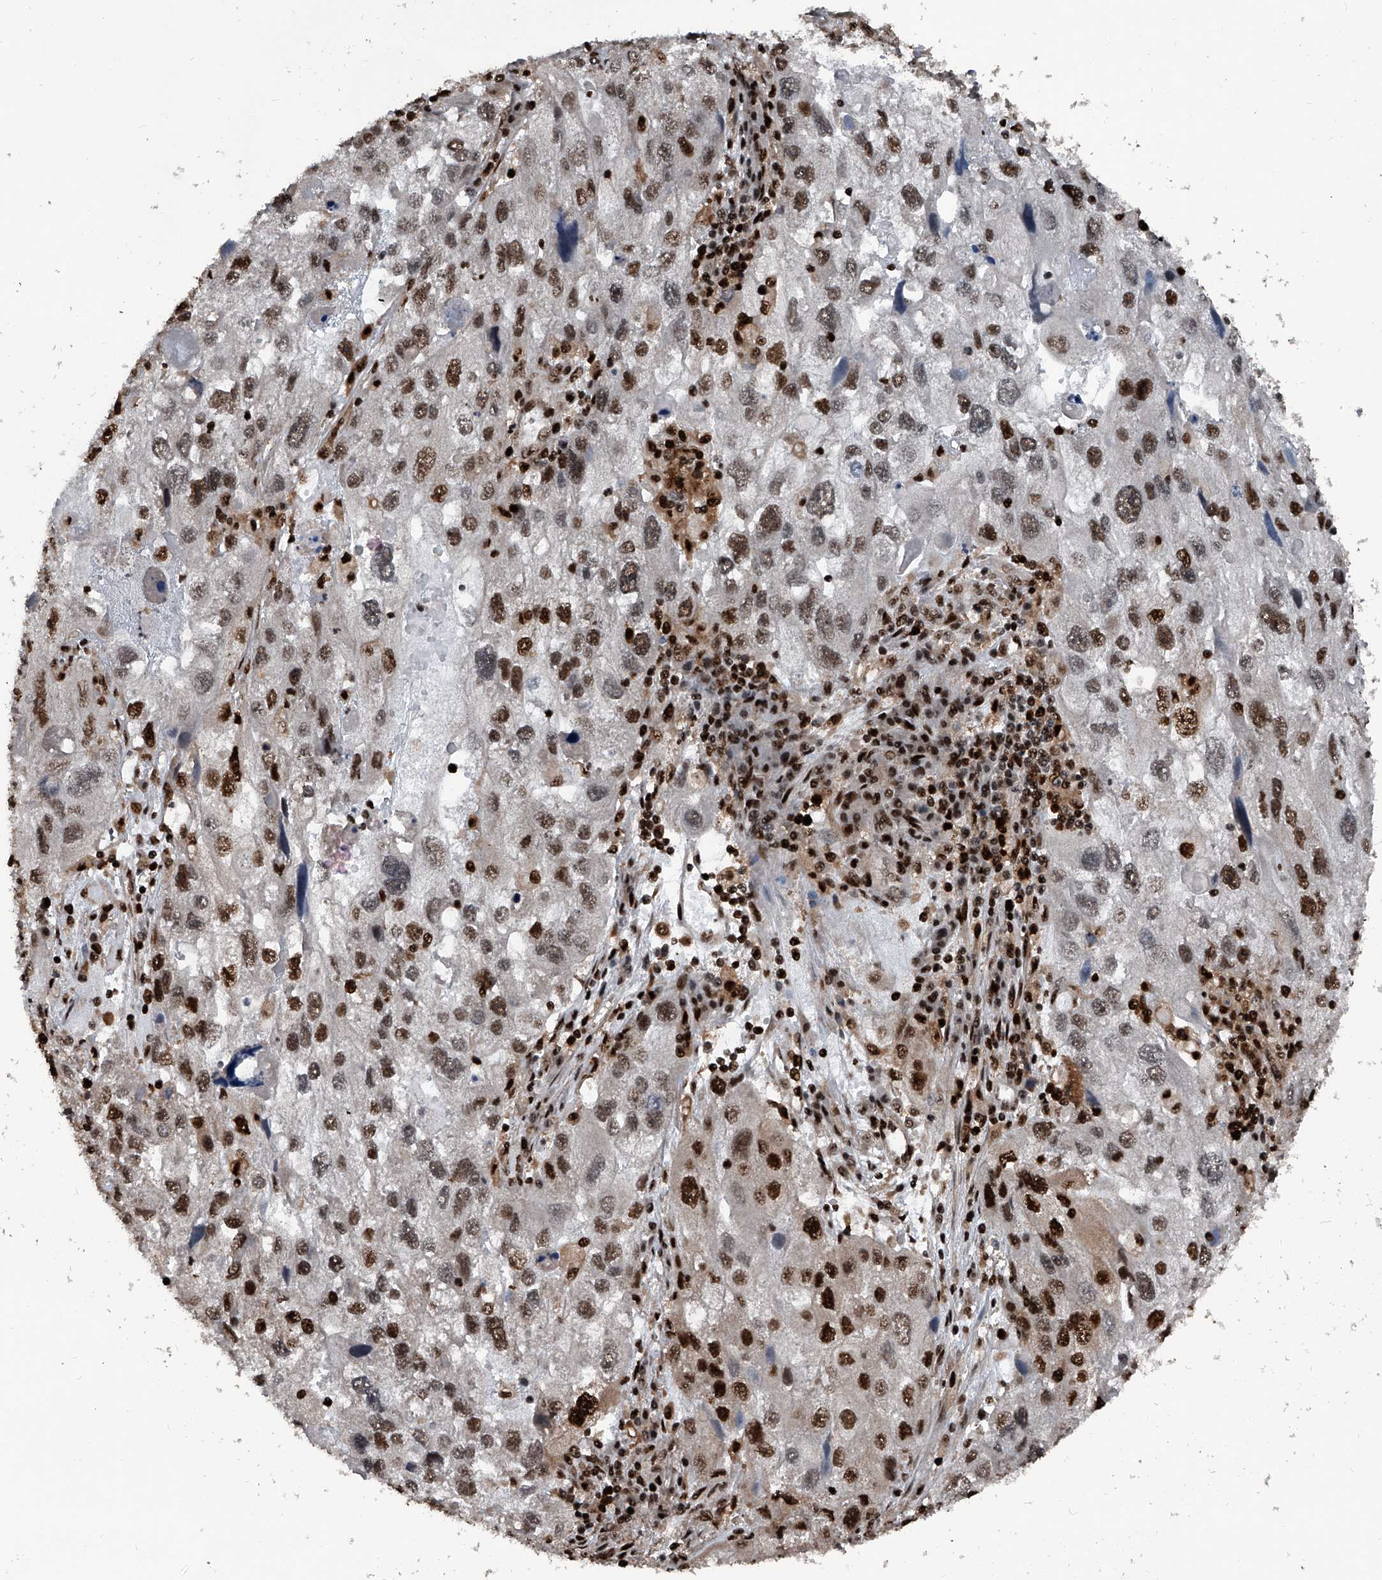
{"staining": {"intensity": "strong", "quantity": "25%-75%", "location": "nuclear"}, "tissue": "endometrial cancer", "cell_type": "Tumor cells", "image_type": "cancer", "snomed": [{"axis": "morphology", "description": "Adenocarcinoma, NOS"}, {"axis": "topography", "description": "Endometrium"}], "caption": "Brown immunohistochemical staining in human endometrial cancer (adenocarcinoma) reveals strong nuclear expression in approximately 25%-75% of tumor cells.", "gene": "FKBP5", "patient": {"sex": "female", "age": 49}}